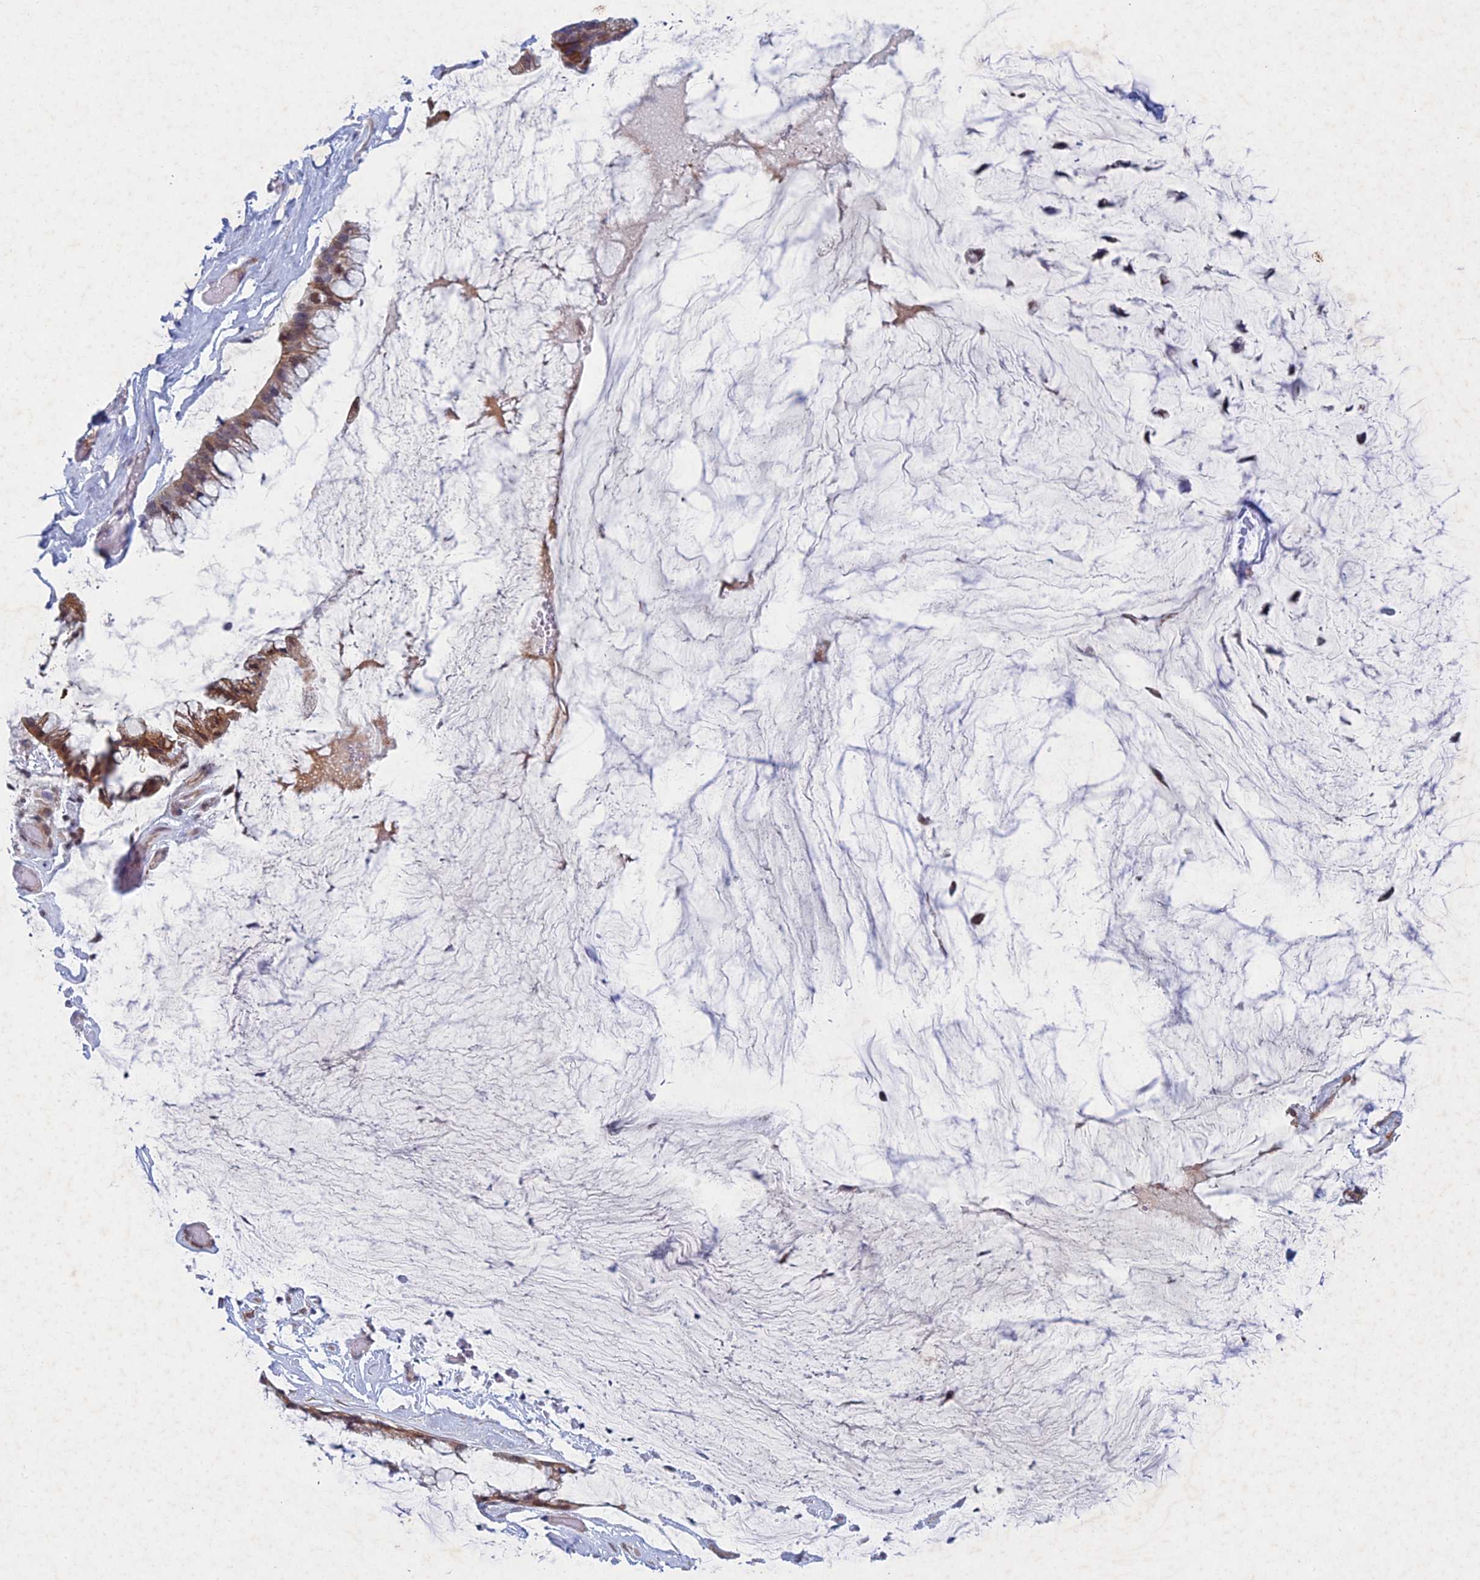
{"staining": {"intensity": "weak", "quantity": ">75%", "location": "cytoplasmic/membranous,nuclear"}, "tissue": "ovarian cancer", "cell_type": "Tumor cells", "image_type": "cancer", "snomed": [{"axis": "morphology", "description": "Cystadenocarcinoma, mucinous, NOS"}, {"axis": "topography", "description": "Ovary"}], "caption": "Brown immunohistochemical staining in human mucinous cystadenocarcinoma (ovarian) shows weak cytoplasmic/membranous and nuclear positivity in about >75% of tumor cells.", "gene": "PTHLH", "patient": {"sex": "female", "age": 39}}